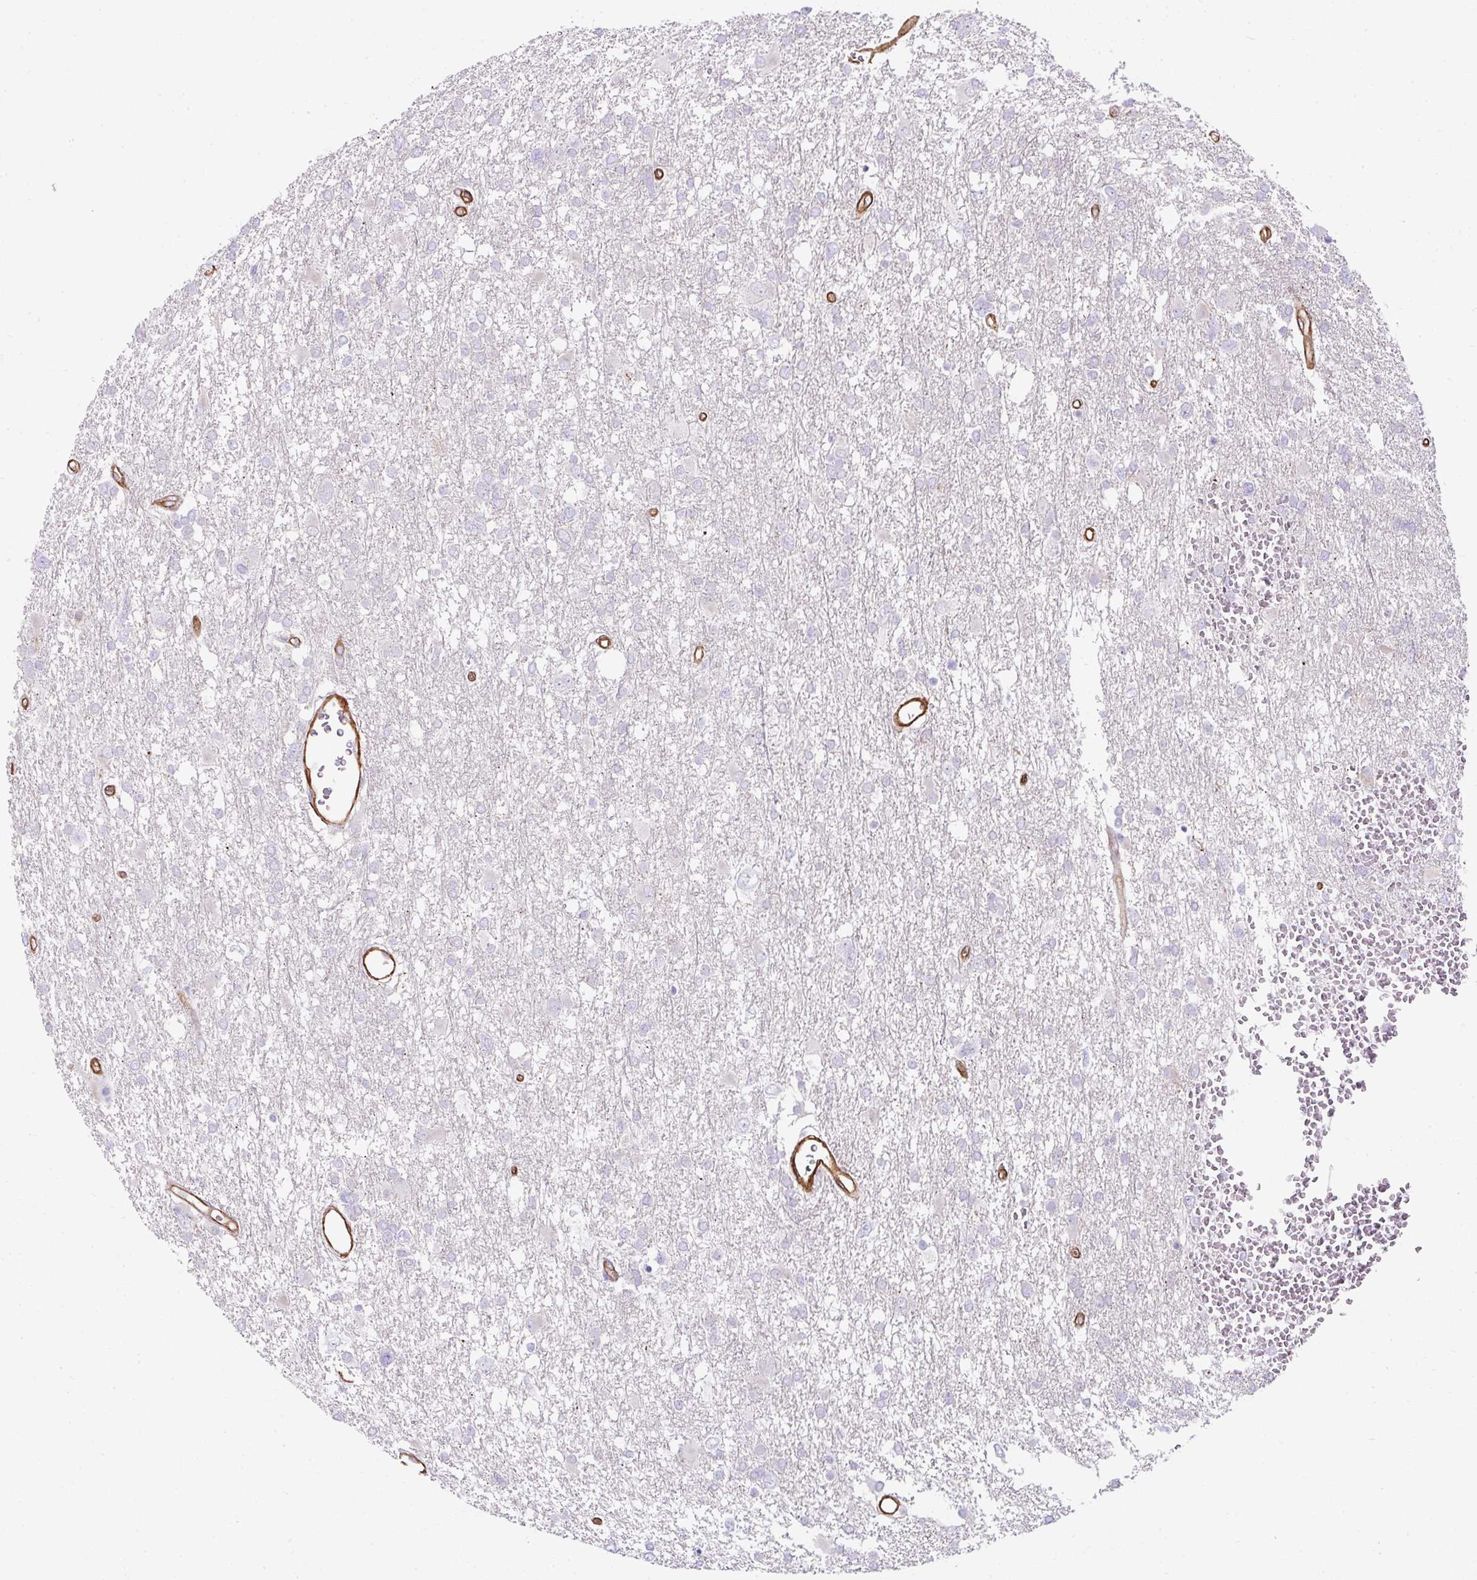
{"staining": {"intensity": "negative", "quantity": "none", "location": "none"}, "tissue": "glioma", "cell_type": "Tumor cells", "image_type": "cancer", "snomed": [{"axis": "morphology", "description": "Glioma, malignant, High grade"}, {"axis": "topography", "description": "Brain"}], "caption": "High power microscopy micrograph of an immunohistochemistry image of high-grade glioma (malignant), revealing no significant staining in tumor cells.", "gene": "ANKUB1", "patient": {"sex": "male", "age": 61}}